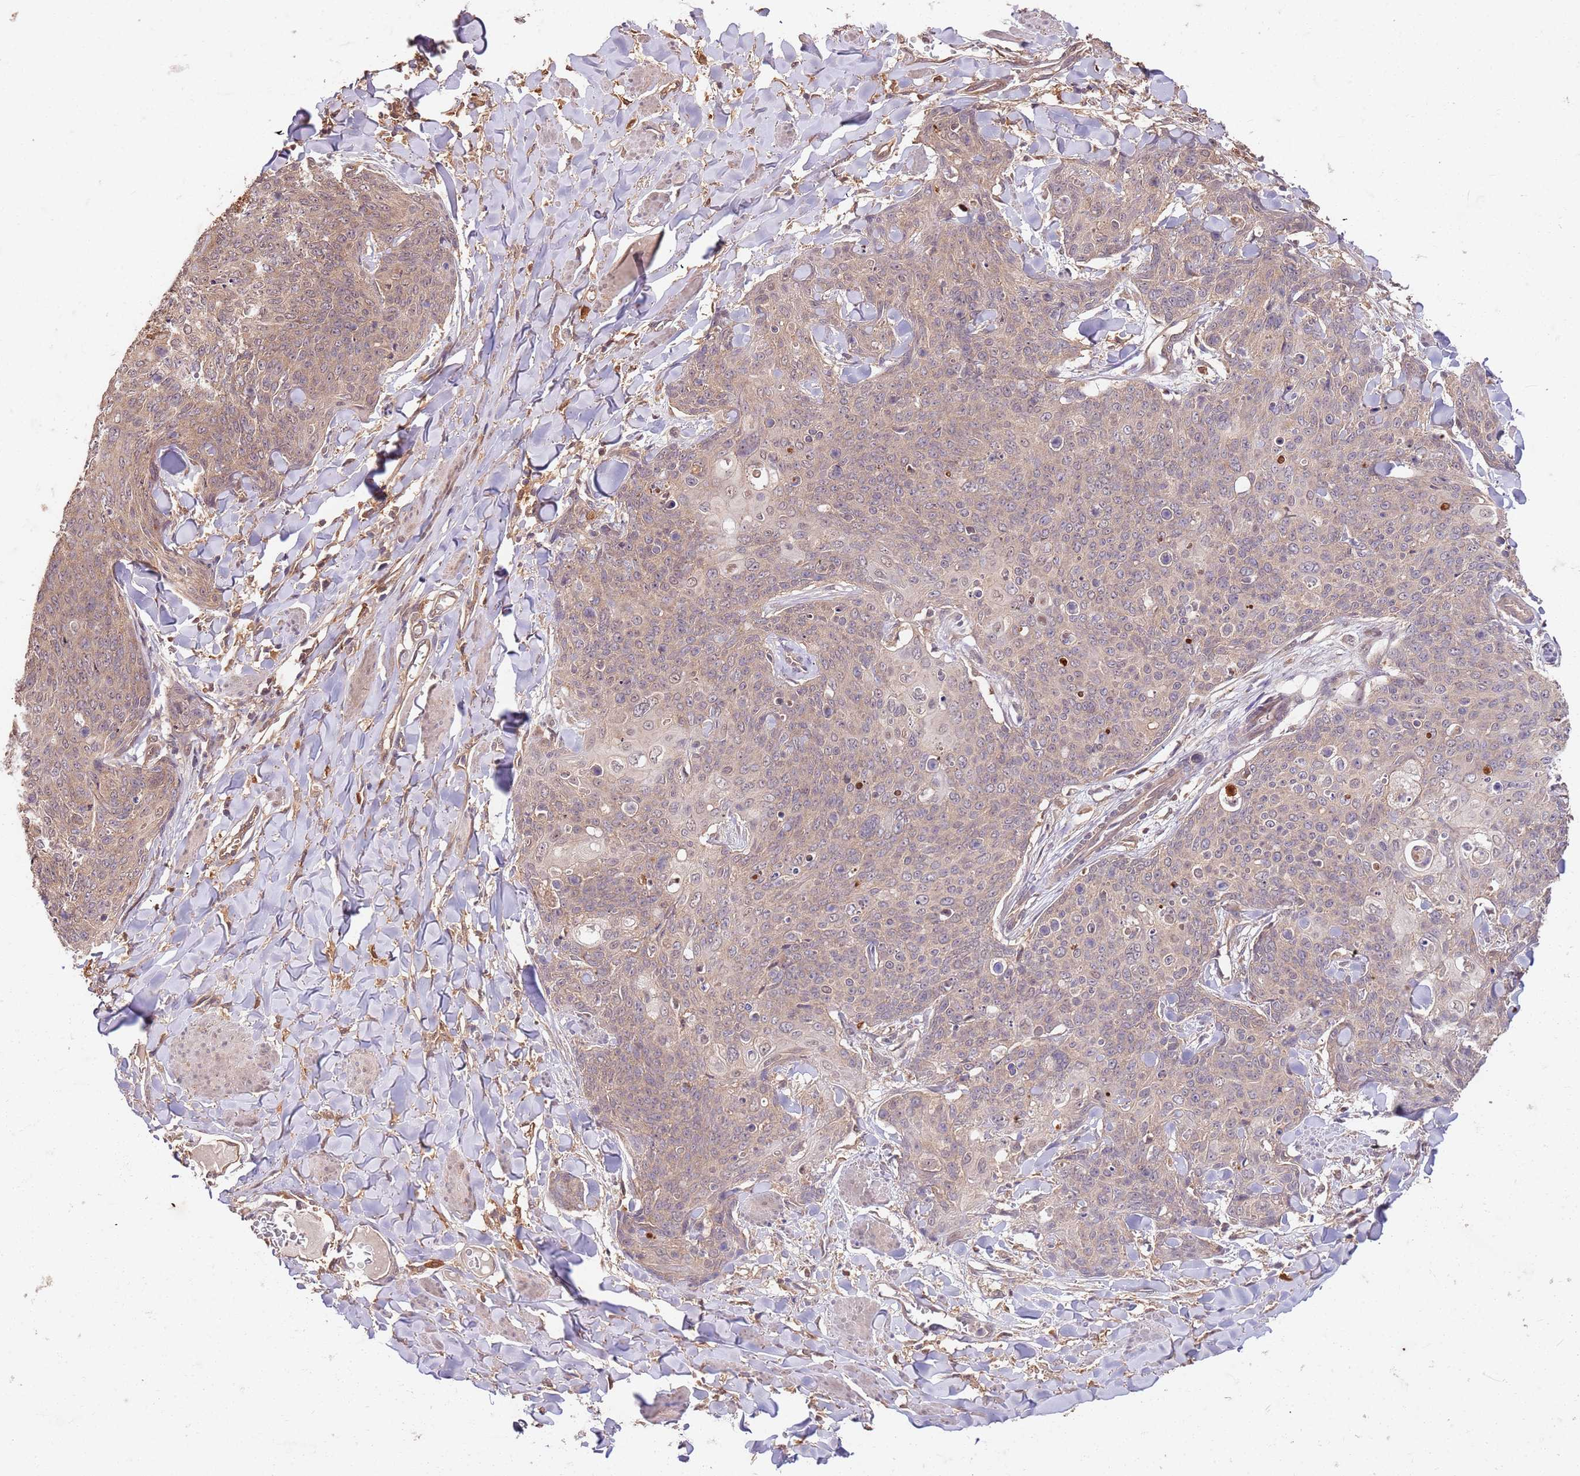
{"staining": {"intensity": "weak", "quantity": "25%-75%", "location": "cytoplasmic/membranous"}, "tissue": "skin cancer", "cell_type": "Tumor cells", "image_type": "cancer", "snomed": [{"axis": "morphology", "description": "Squamous cell carcinoma, NOS"}, {"axis": "topography", "description": "Skin"}, {"axis": "topography", "description": "Vulva"}], "caption": "Protein positivity by immunohistochemistry shows weak cytoplasmic/membranous staining in approximately 25%-75% of tumor cells in skin cancer (squamous cell carcinoma).", "gene": "UBE3A", "patient": {"sex": "female", "age": 85}}